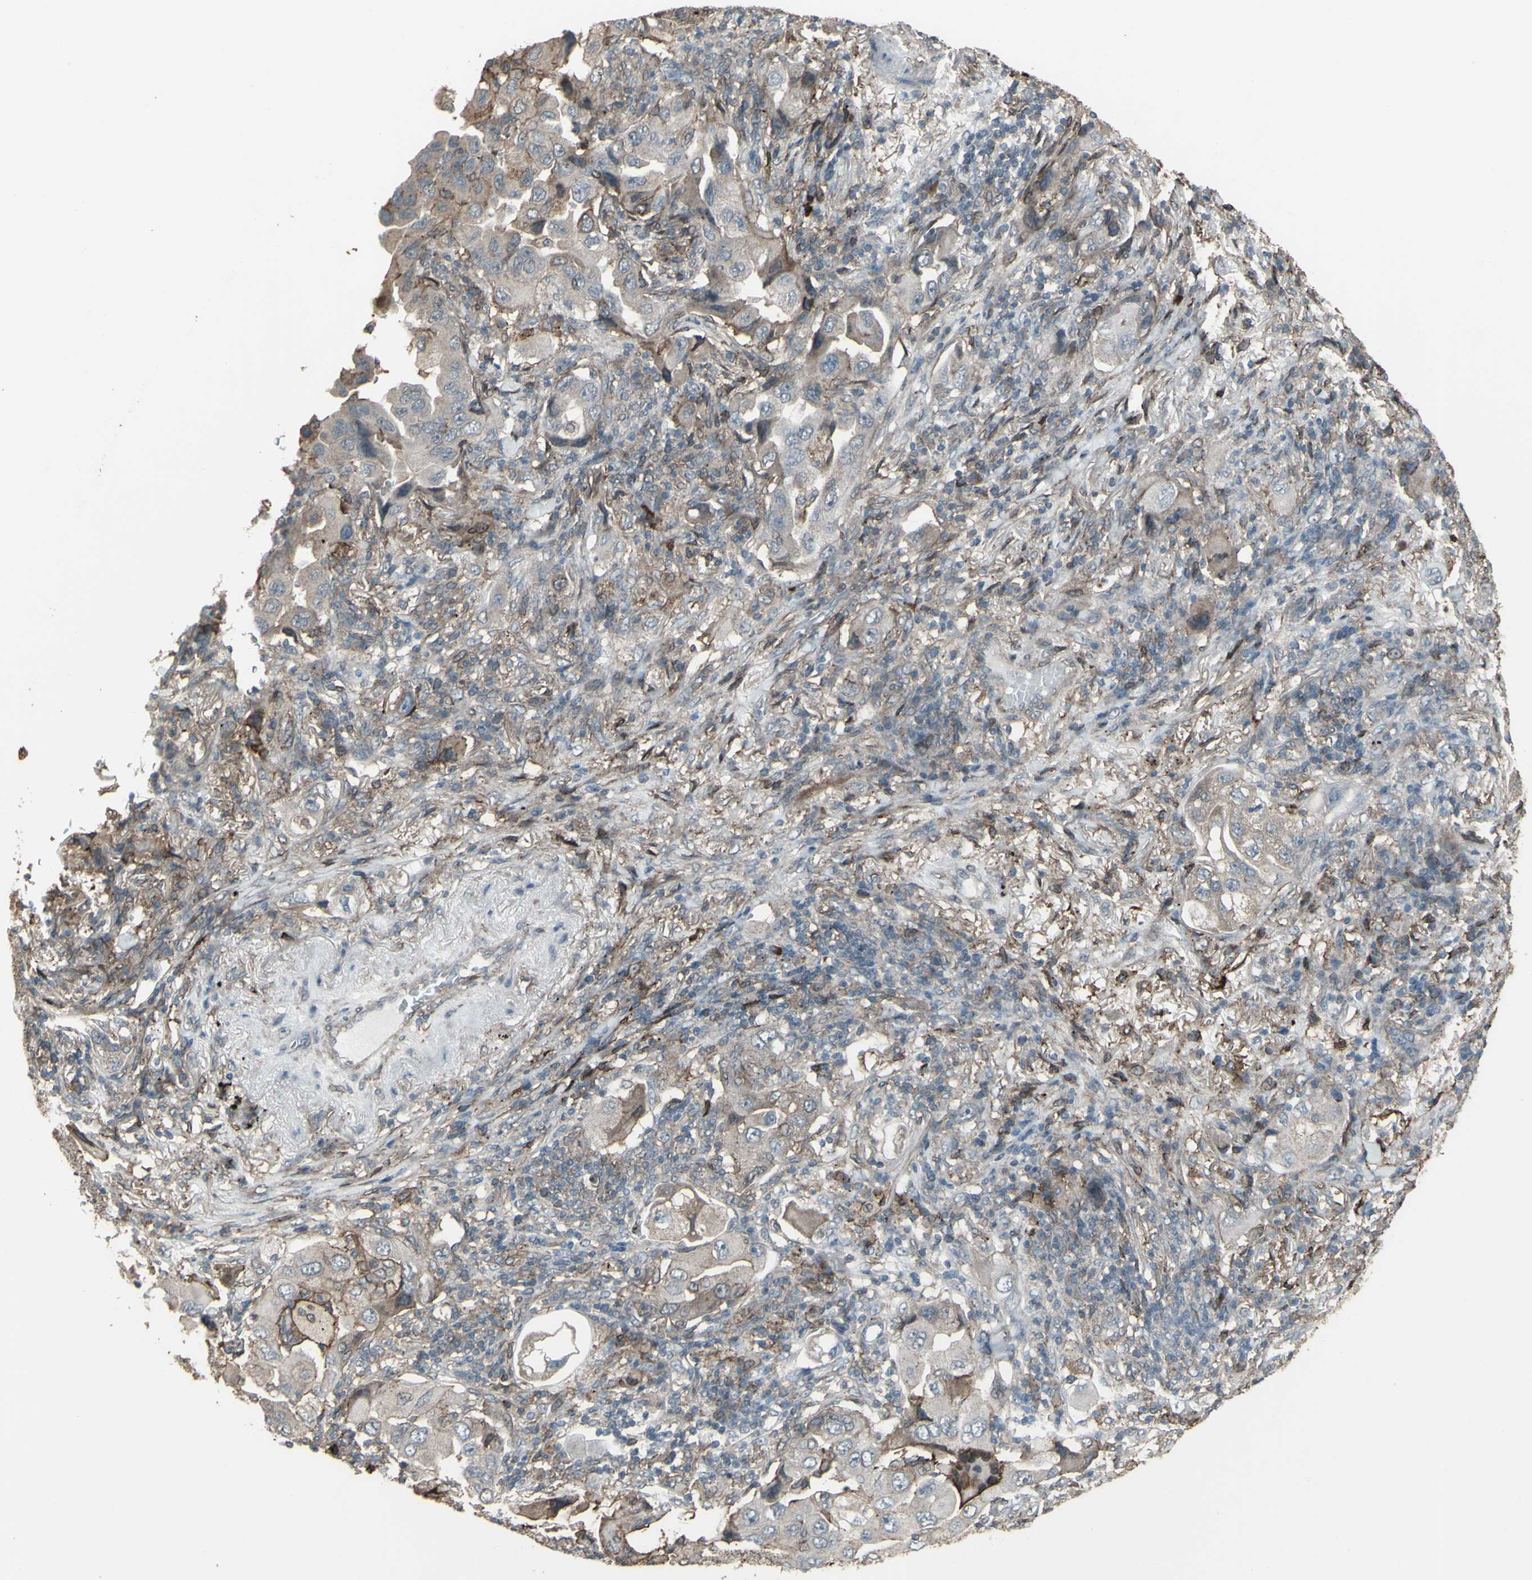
{"staining": {"intensity": "weak", "quantity": "25%-75%", "location": "cytoplasmic/membranous"}, "tissue": "lung cancer", "cell_type": "Tumor cells", "image_type": "cancer", "snomed": [{"axis": "morphology", "description": "Adenocarcinoma, NOS"}, {"axis": "topography", "description": "Lung"}], "caption": "DAB immunohistochemical staining of human lung adenocarcinoma exhibits weak cytoplasmic/membranous protein expression in about 25%-75% of tumor cells.", "gene": "SMO", "patient": {"sex": "female", "age": 65}}